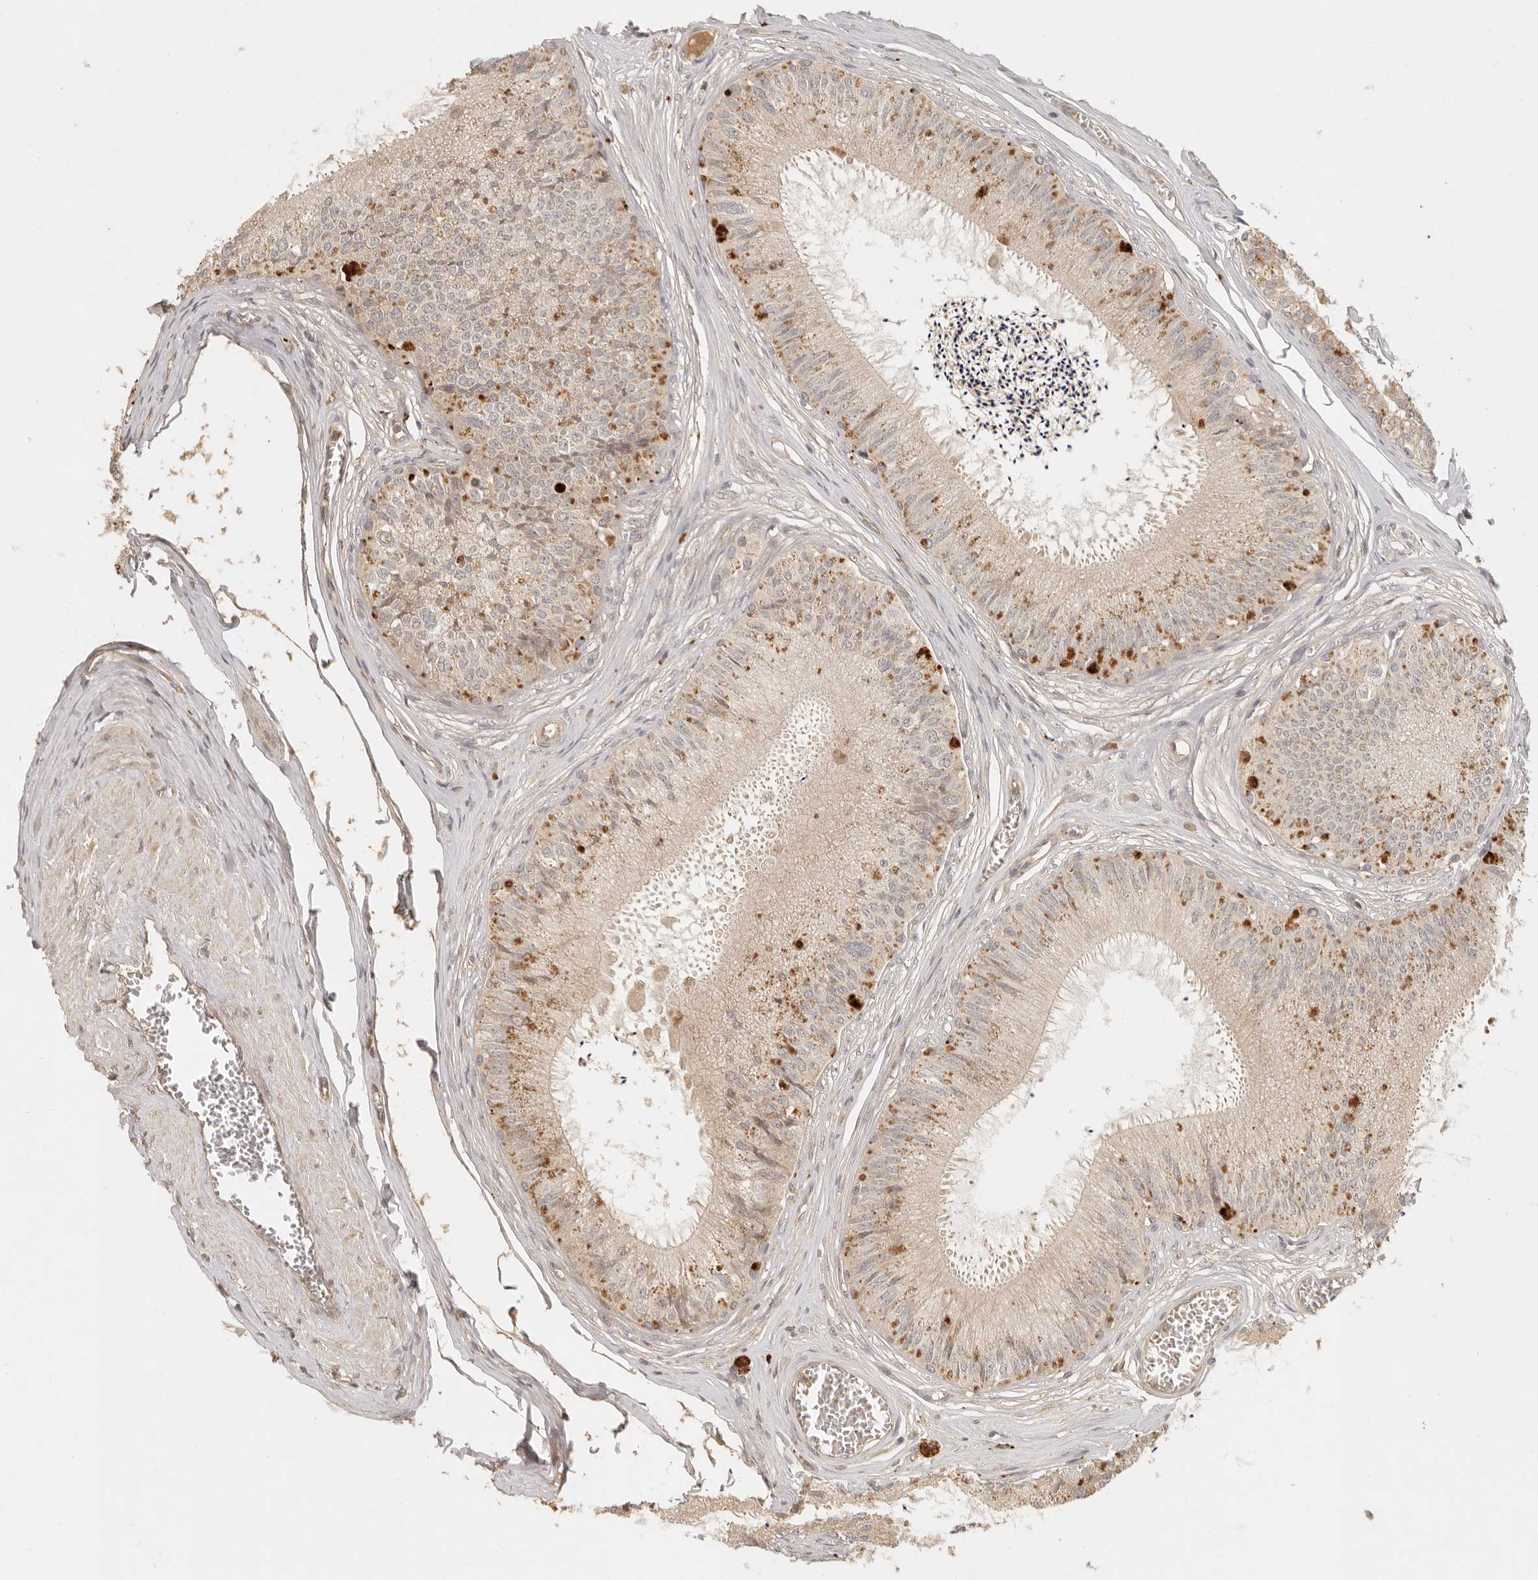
{"staining": {"intensity": "moderate", "quantity": ">75%", "location": "cytoplasmic/membranous"}, "tissue": "epididymis", "cell_type": "Glandular cells", "image_type": "normal", "snomed": [{"axis": "morphology", "description": "Normal tissue, NOS"}, {"axis": "topography", "description": "Epididymis"}], "caption": "The micrograph exhibits immunohistochemical staining of normal epididymis. There is moderate cytoplasmic/membranous positivity is seen in approximately >75% of glandular cells. The protein of interest is shown in brown color, while the nuclei are stained blue.", "gene": "ANKRD61", "patient": {"sex": "male", "age": 79}}